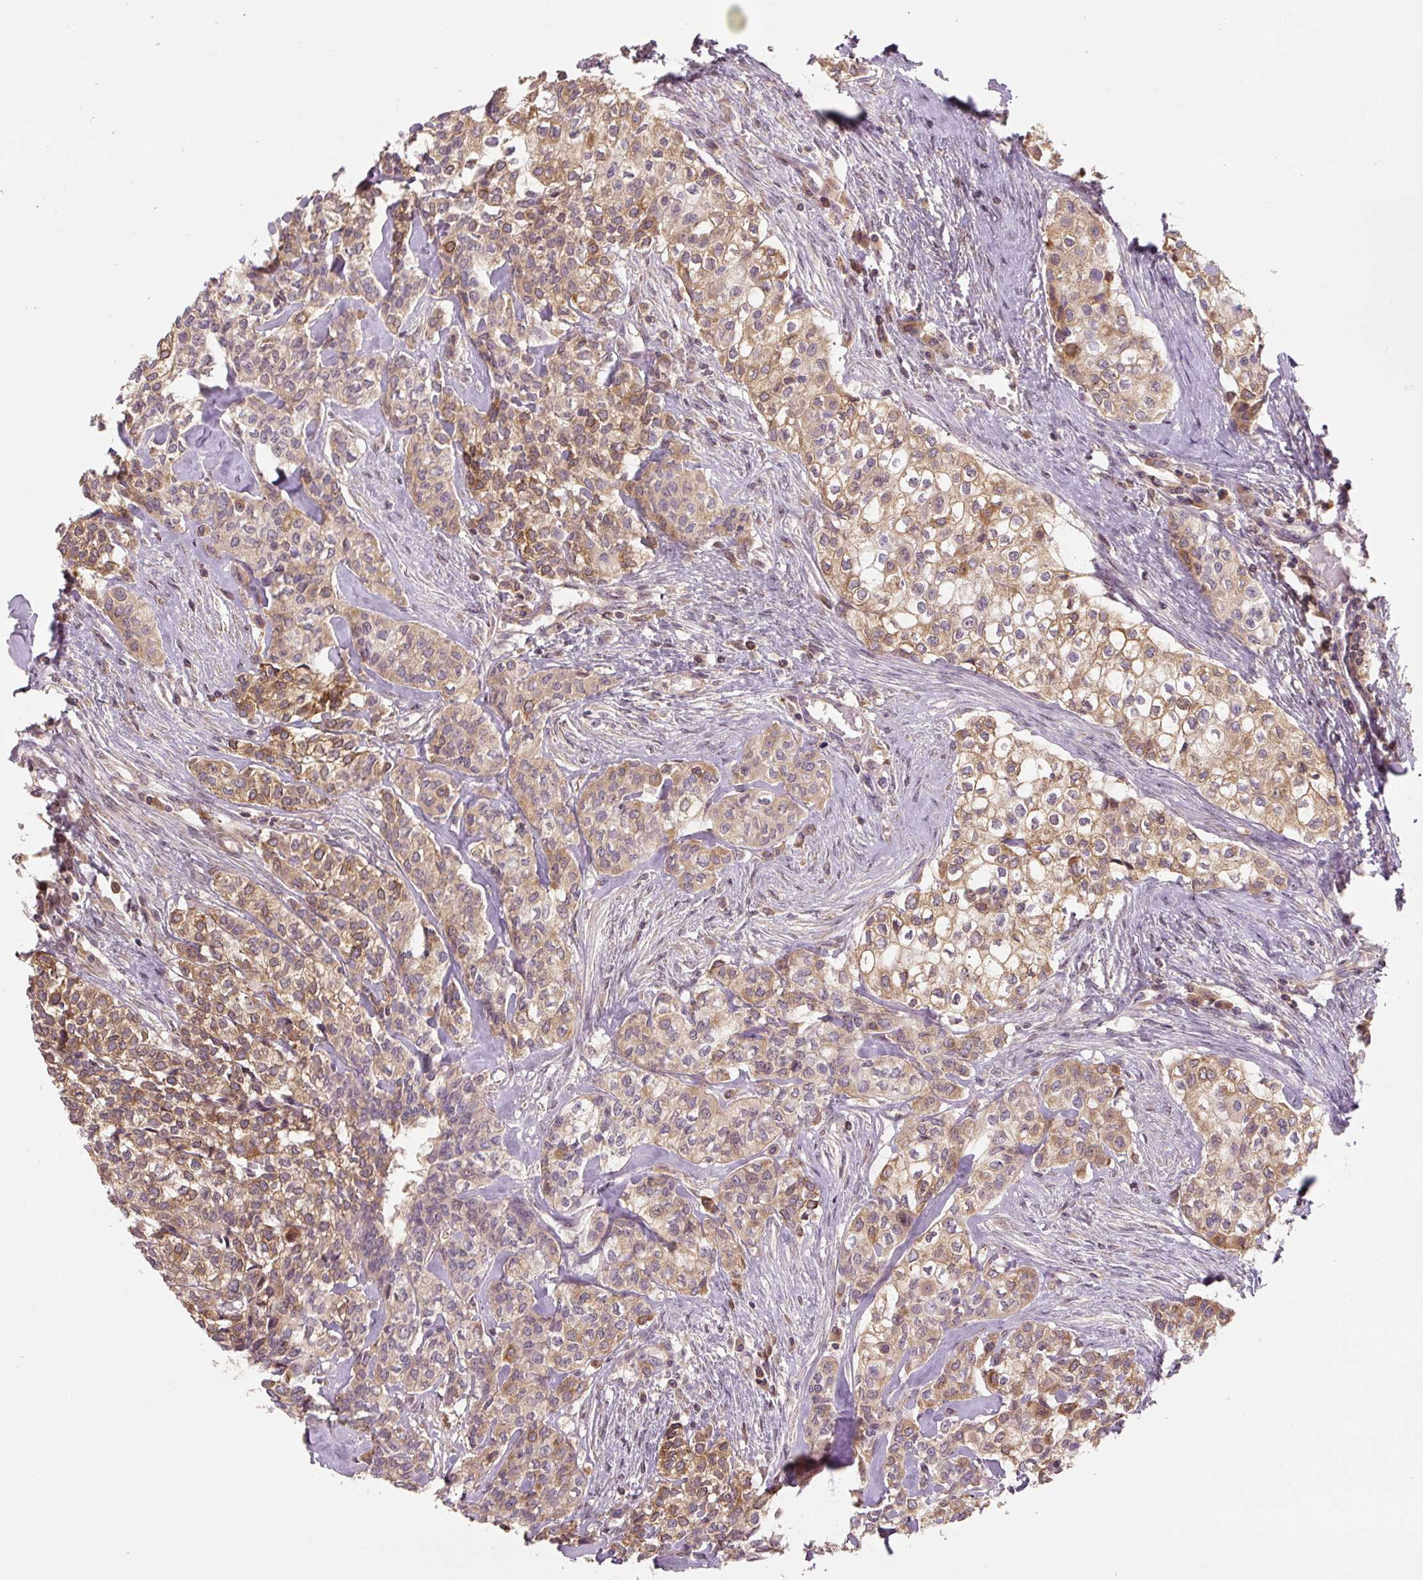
{"staining": {"intensity": "moderate", "quantity": ">75%", "location": "cytoplasmic/membranous"}, "tissue": "head and neck cancer", "cell_type": "Tumor cells", "image_type": "cancer", "snomed": [{"axis": "morphology", "description": "Adenocarcinoma, NOS"}, {"axis": "topography", "description": "Head-Neck"}], "caption": "This photomicrograph exhibits immunohistochemistry (IHC) staining of human head and neck adenocarcinoma, with medium moderate cytoplasmic/membranous positivity in about >75% of tumor cells.", "gene": "C2orf73", "patient": {"sex": "male", "age": 81}}